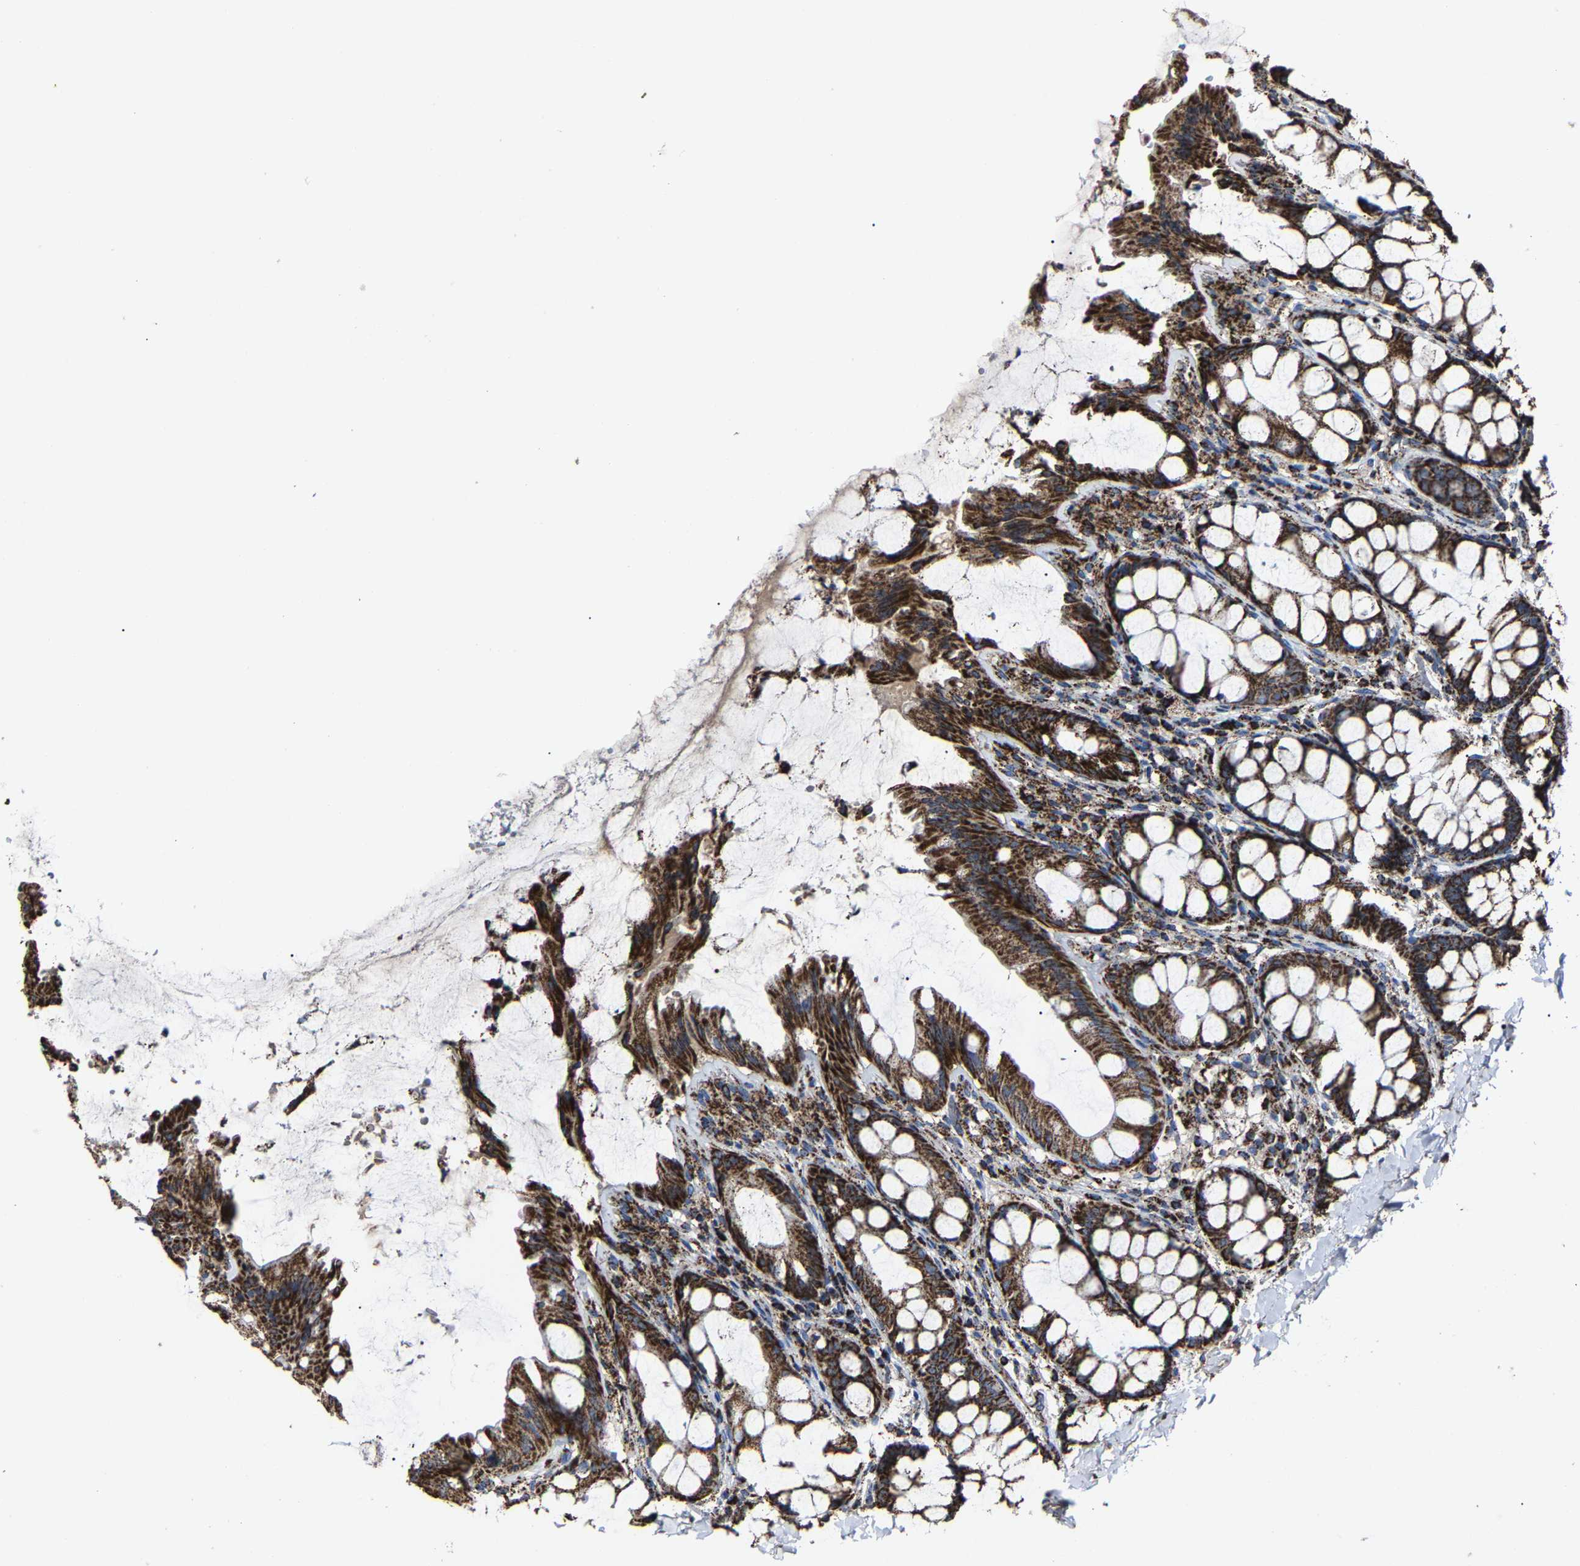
{"staining": {"intensity": "moderate", "quantity": ">75%", "location": "cytoplasmic/membranous"}, "tissue": "colon", "cell_type": "Endothelial cells", "image_type": "normal", "snomed": [{"axis": "morphology", "description": "Normal tissue, NOS"}, {"axis": "topography", "description": "Colon"}], "caption": "The immunohistochemical stain shows moderate cytoplasmic/membranous staining in endothelial cells of benign colon. Nuclei are stained in blue.", "gene": "NDUFV3", "patient": {"sex": "male", "age": 47}}